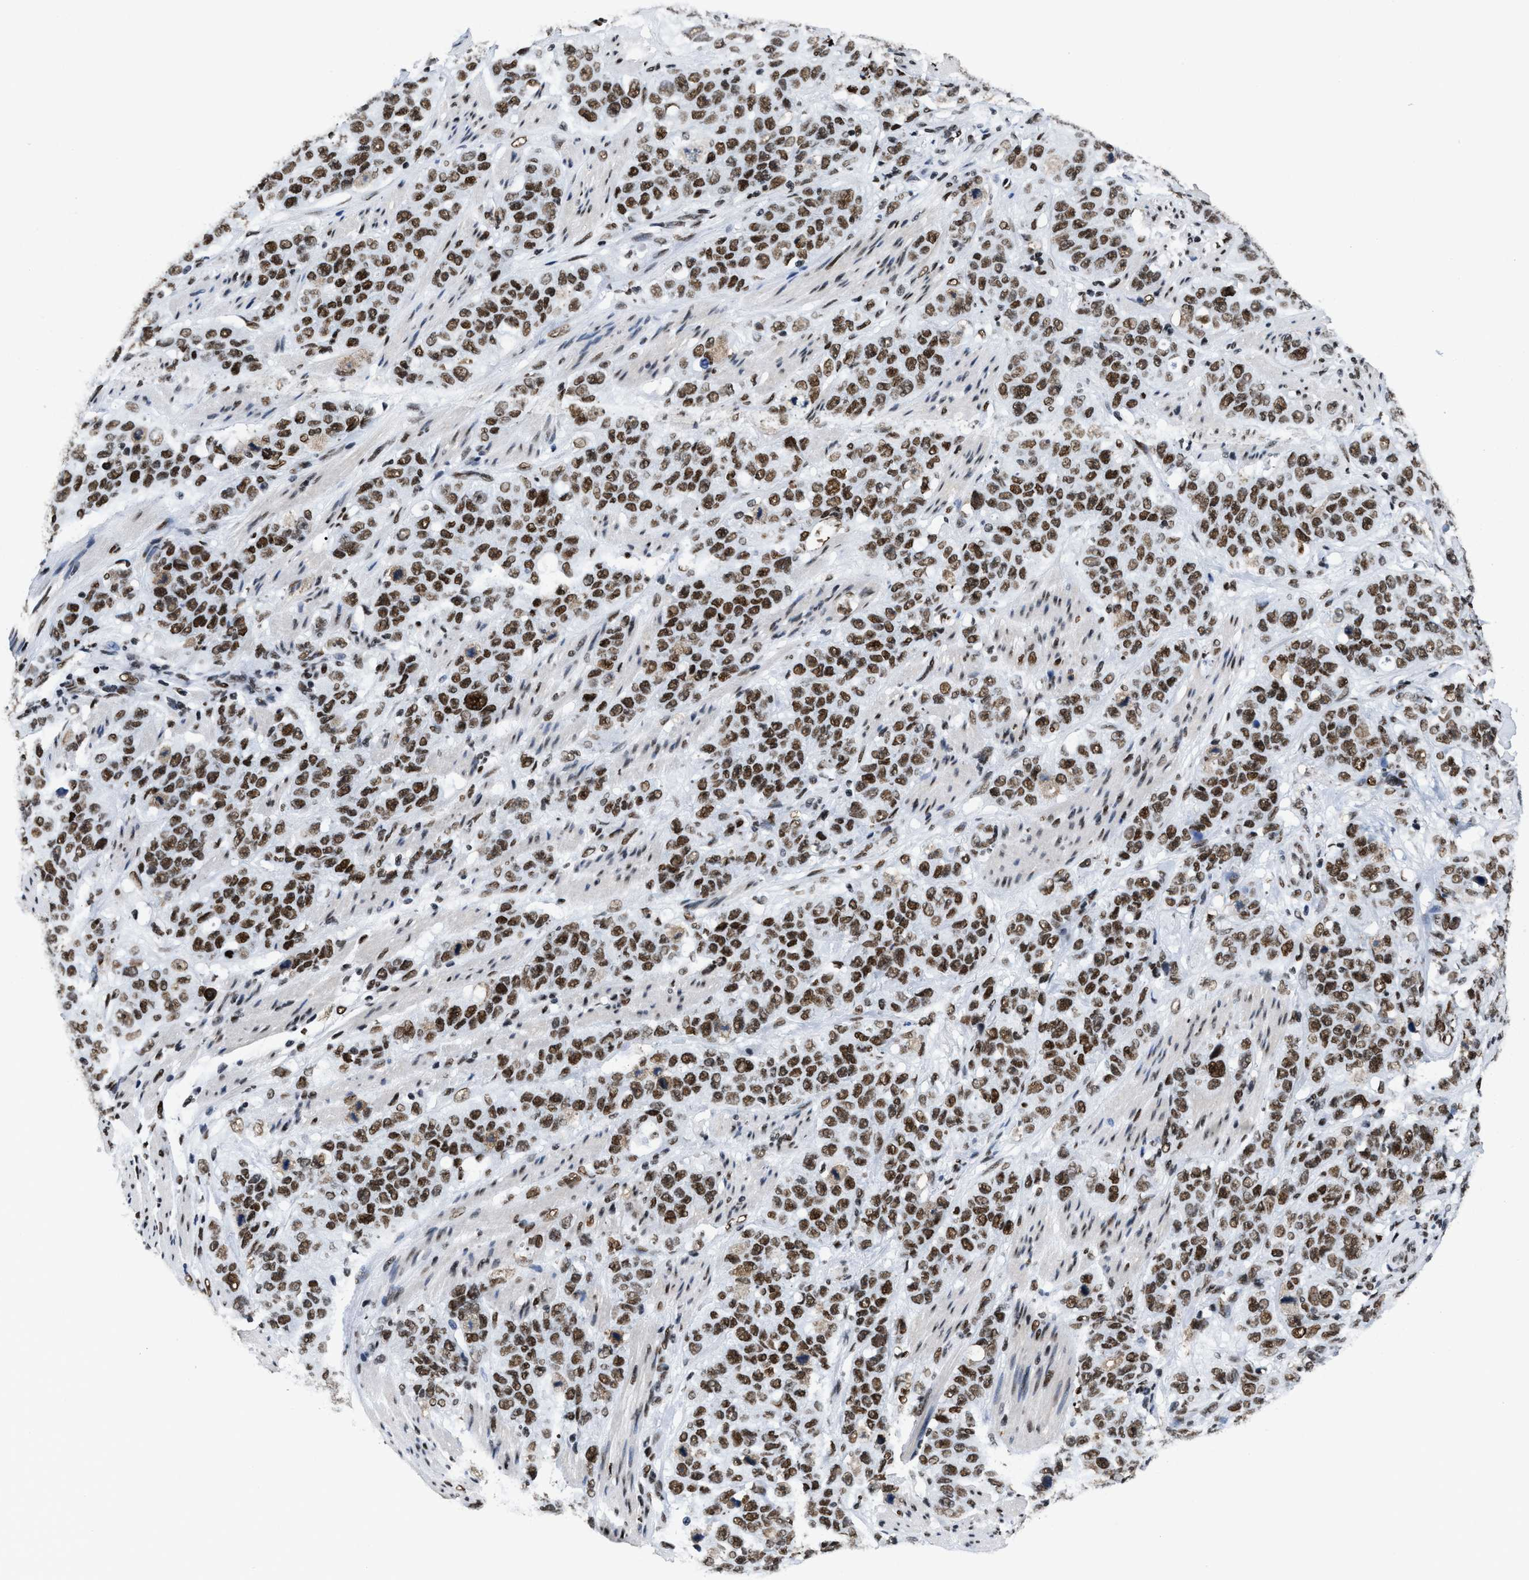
{"staining": {"intensity": "strong", "quantity": ">75%", "location": "nuclear"}, "tissue": "stomach cancer", "cell_type": "Tumor cells", "image_type": "cancer", "snomed": [{"axis": "morphology", "description": "Adenocarcinoma, NOS"}, {"axis": "topography", "description": "Stomach"}], "caption": "DAB immunohistochemical staining of stomach adenocarcinoma exhibits strong nuclear protein positivity in approximately >75% of tumor cells.", "gene": "SMARCC2", "patient": {"sex": "male", "age": 48}}